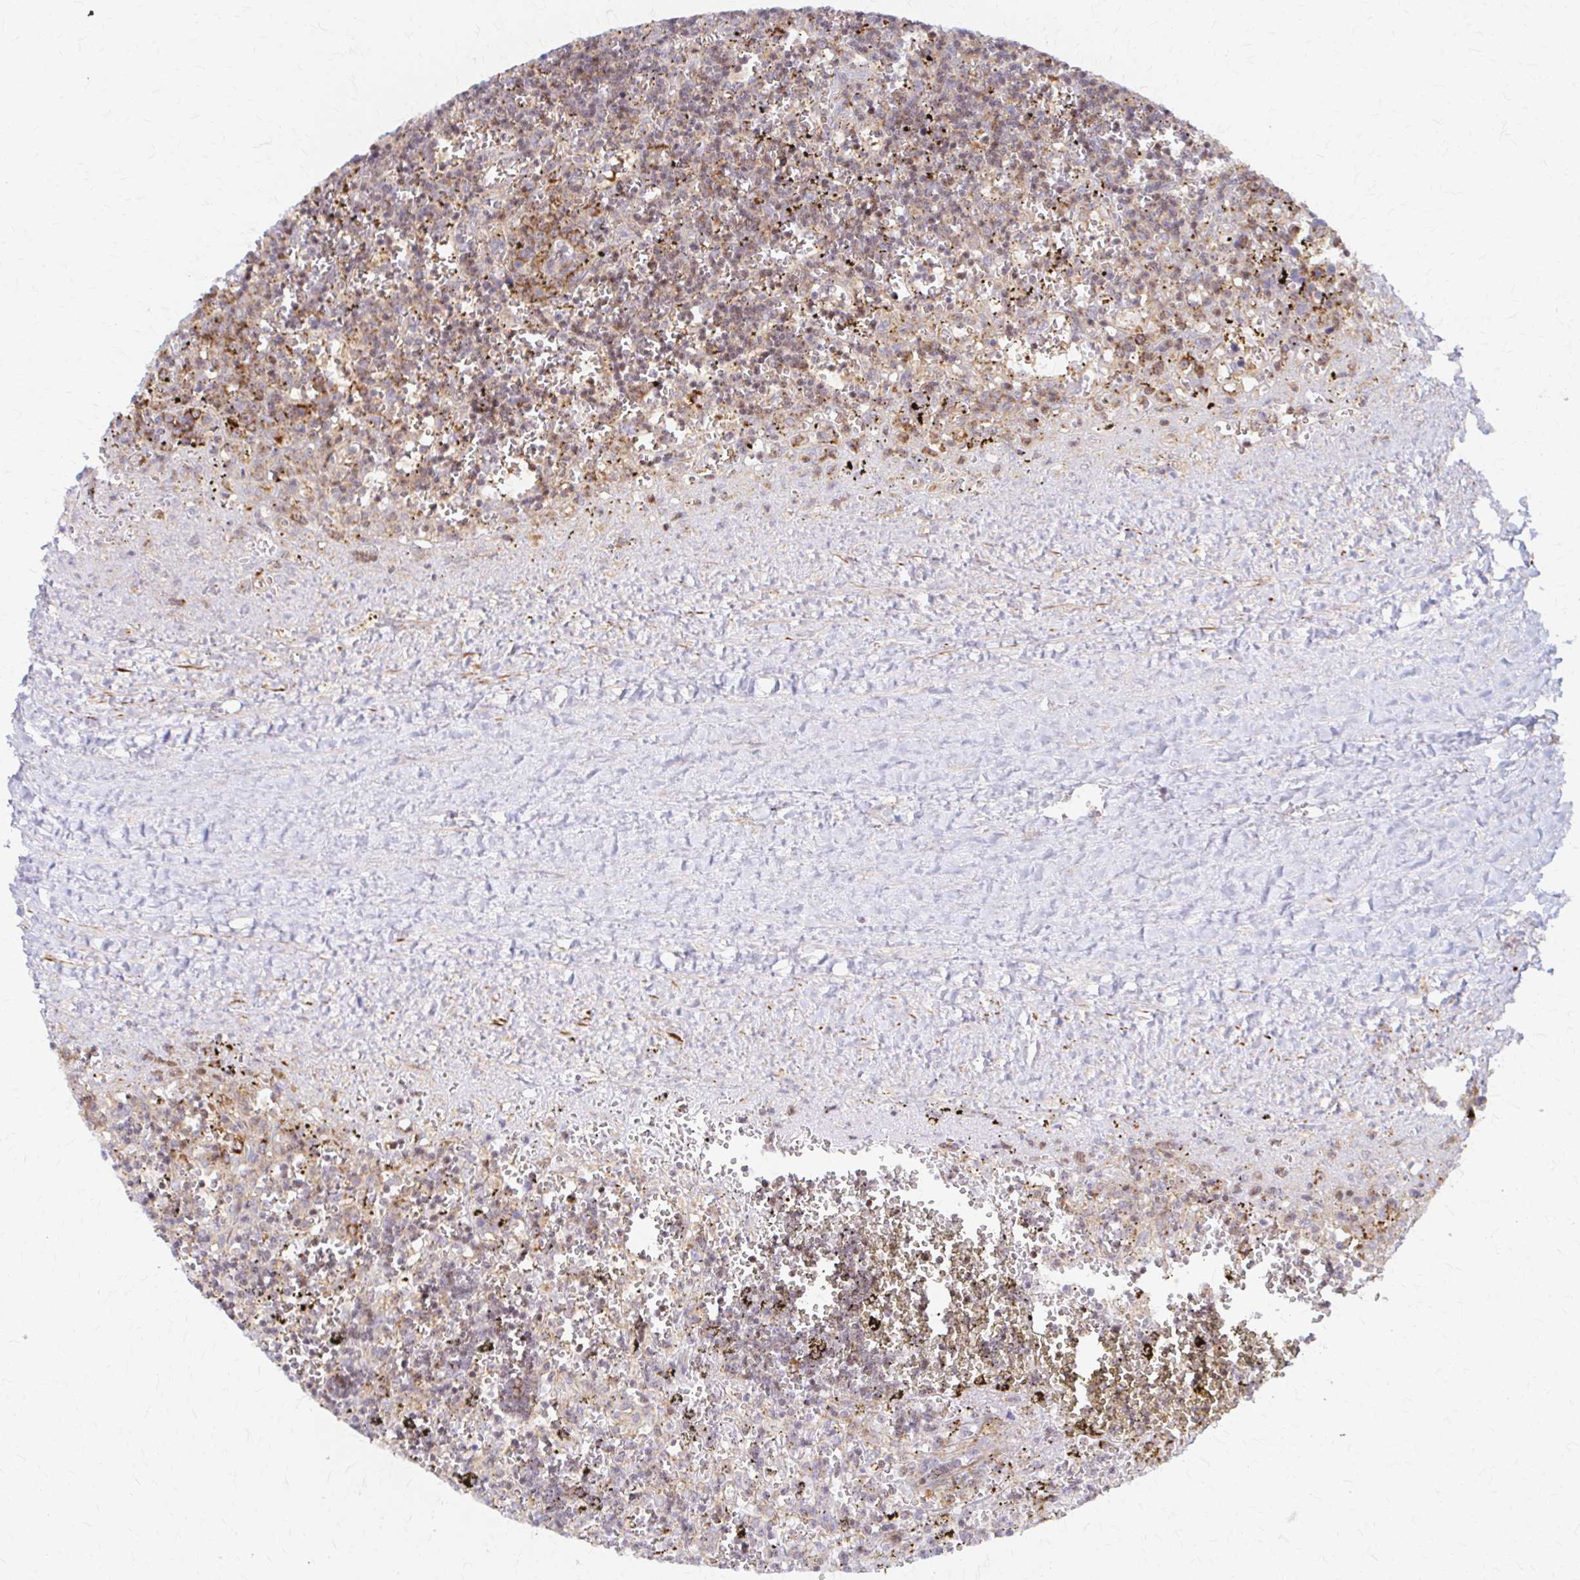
{"staining": {"intensity": "weak", "quantity": "<25%", "location": "cytoplasmic/membranous"}, "tissue": "lymphoma", "cell_type": "Tumor cells", "image_type": "cancer", "snomed": [{"axis": "morphology", "description": "Malignant lymphoma, non-Hodgkin's type, Low grade"}, {"axis": "topography", "description": "Spleen"}], "caption": "Image shows no protein expression in tumor cells of lymphoma tissue. Nuclei are stained in blue.", "gene": "ARHGAP35", "patient": {"sex": "male", "age": 60}}